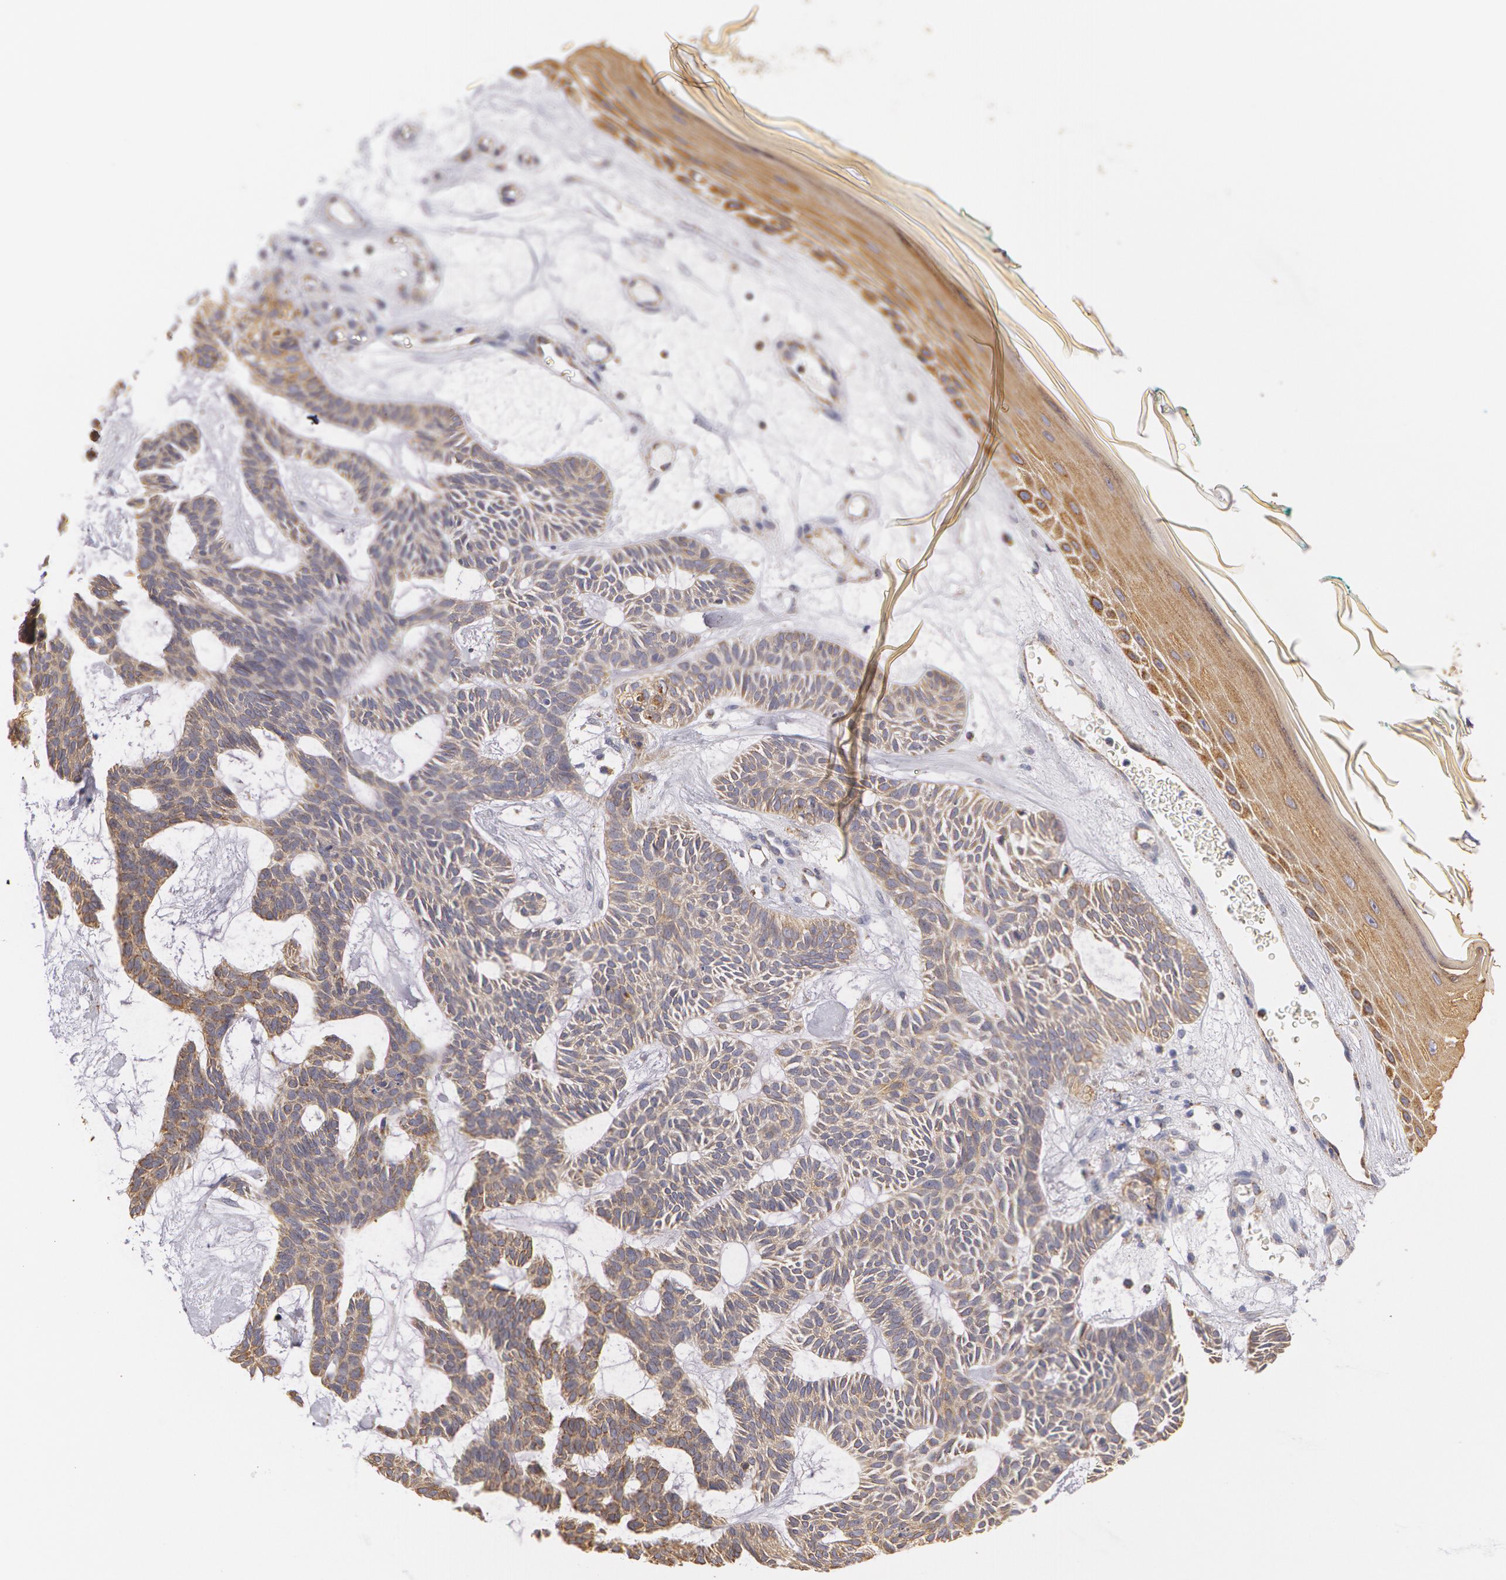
{"staining": {"intensity": "weak", "quantity": "25%-75%", "location": "cytoplasmic/membranous"}, "tissue": "skin cancer", "cell_type": "Tumor cells", "image_type": "cancer", "snomed": [{"axis": "morphology", "description": "Basal cell carcinoma"}, {"axis": "topography", "description": "Skin"}], "caption": "Immunohistochemistry (IHC) photomicrograph of basal cell carcinoma (skin) stained for a protein (brown), which shows low levels of weak cytoplasmic/membranous positivity in about 25%-75% of tumor cells.", "gene": "KRT18", "patient": {"sex": "male", "age": 75}}